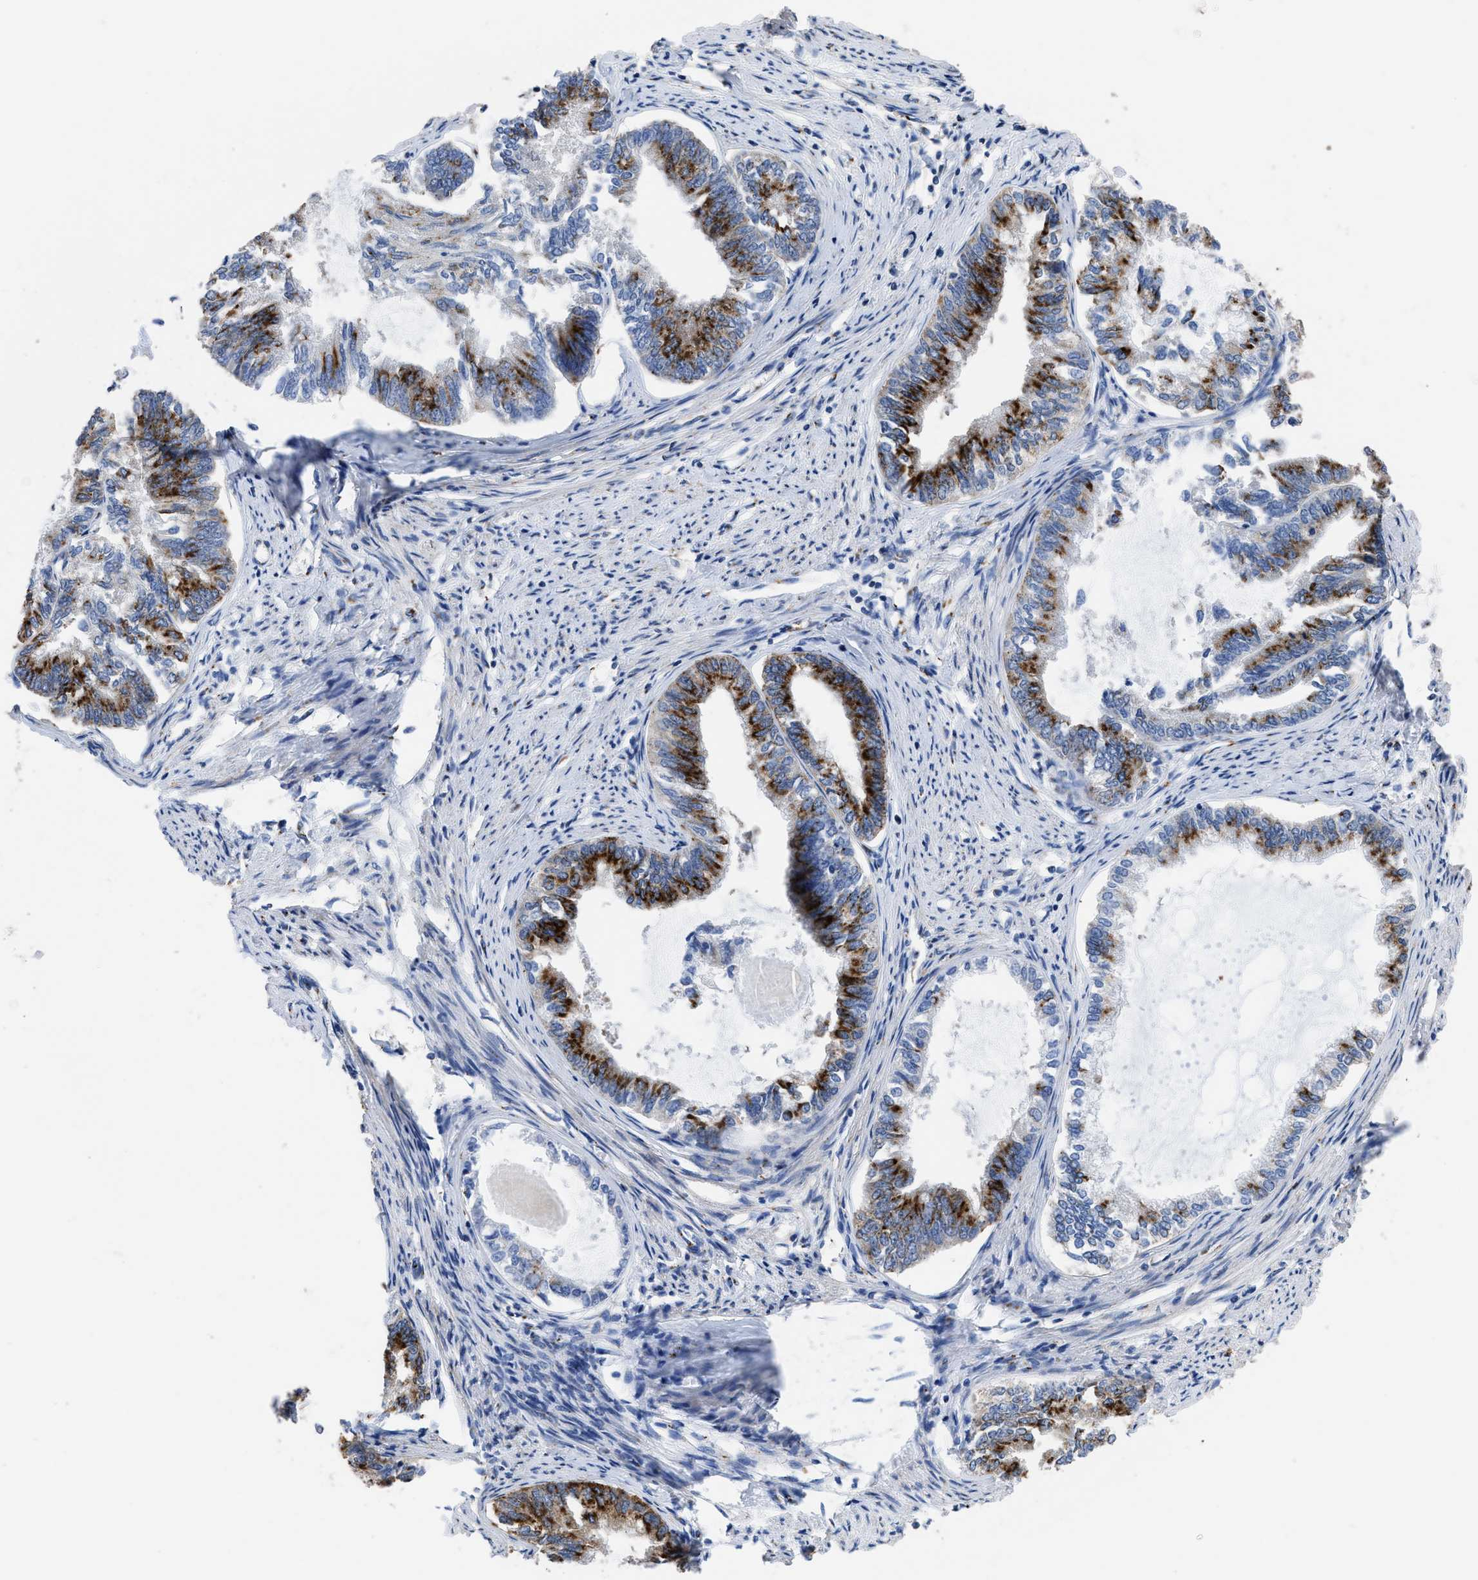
{"staining": {"intensity": "strong", "quantity": ">75%", "location": "cytoplasmic/membranous"}, "tissue": "endometrial cancer", "cell_type": "Tumor cells", "image_type": "cancer", "snomed": [{"axis": "morphology", "description": "Adenocarcinoma, NOS"}, {"axis": "topography", "description": "Endometrium"}], "caption": "Protein analysis of endometrial cancer (adenocarcinoma) tissue reveals strong cytoplasmic/membranous expression in approximately >75% of tumor cells. The protein of interest is stained brown, and the nuclei are stained in blue (DAB (3,3'-diaminobenzidine) IHC with brightfield microscopy, high magnification).", "gene": "TMEM87A", "patient": {"sex": "female", "age": 86}}